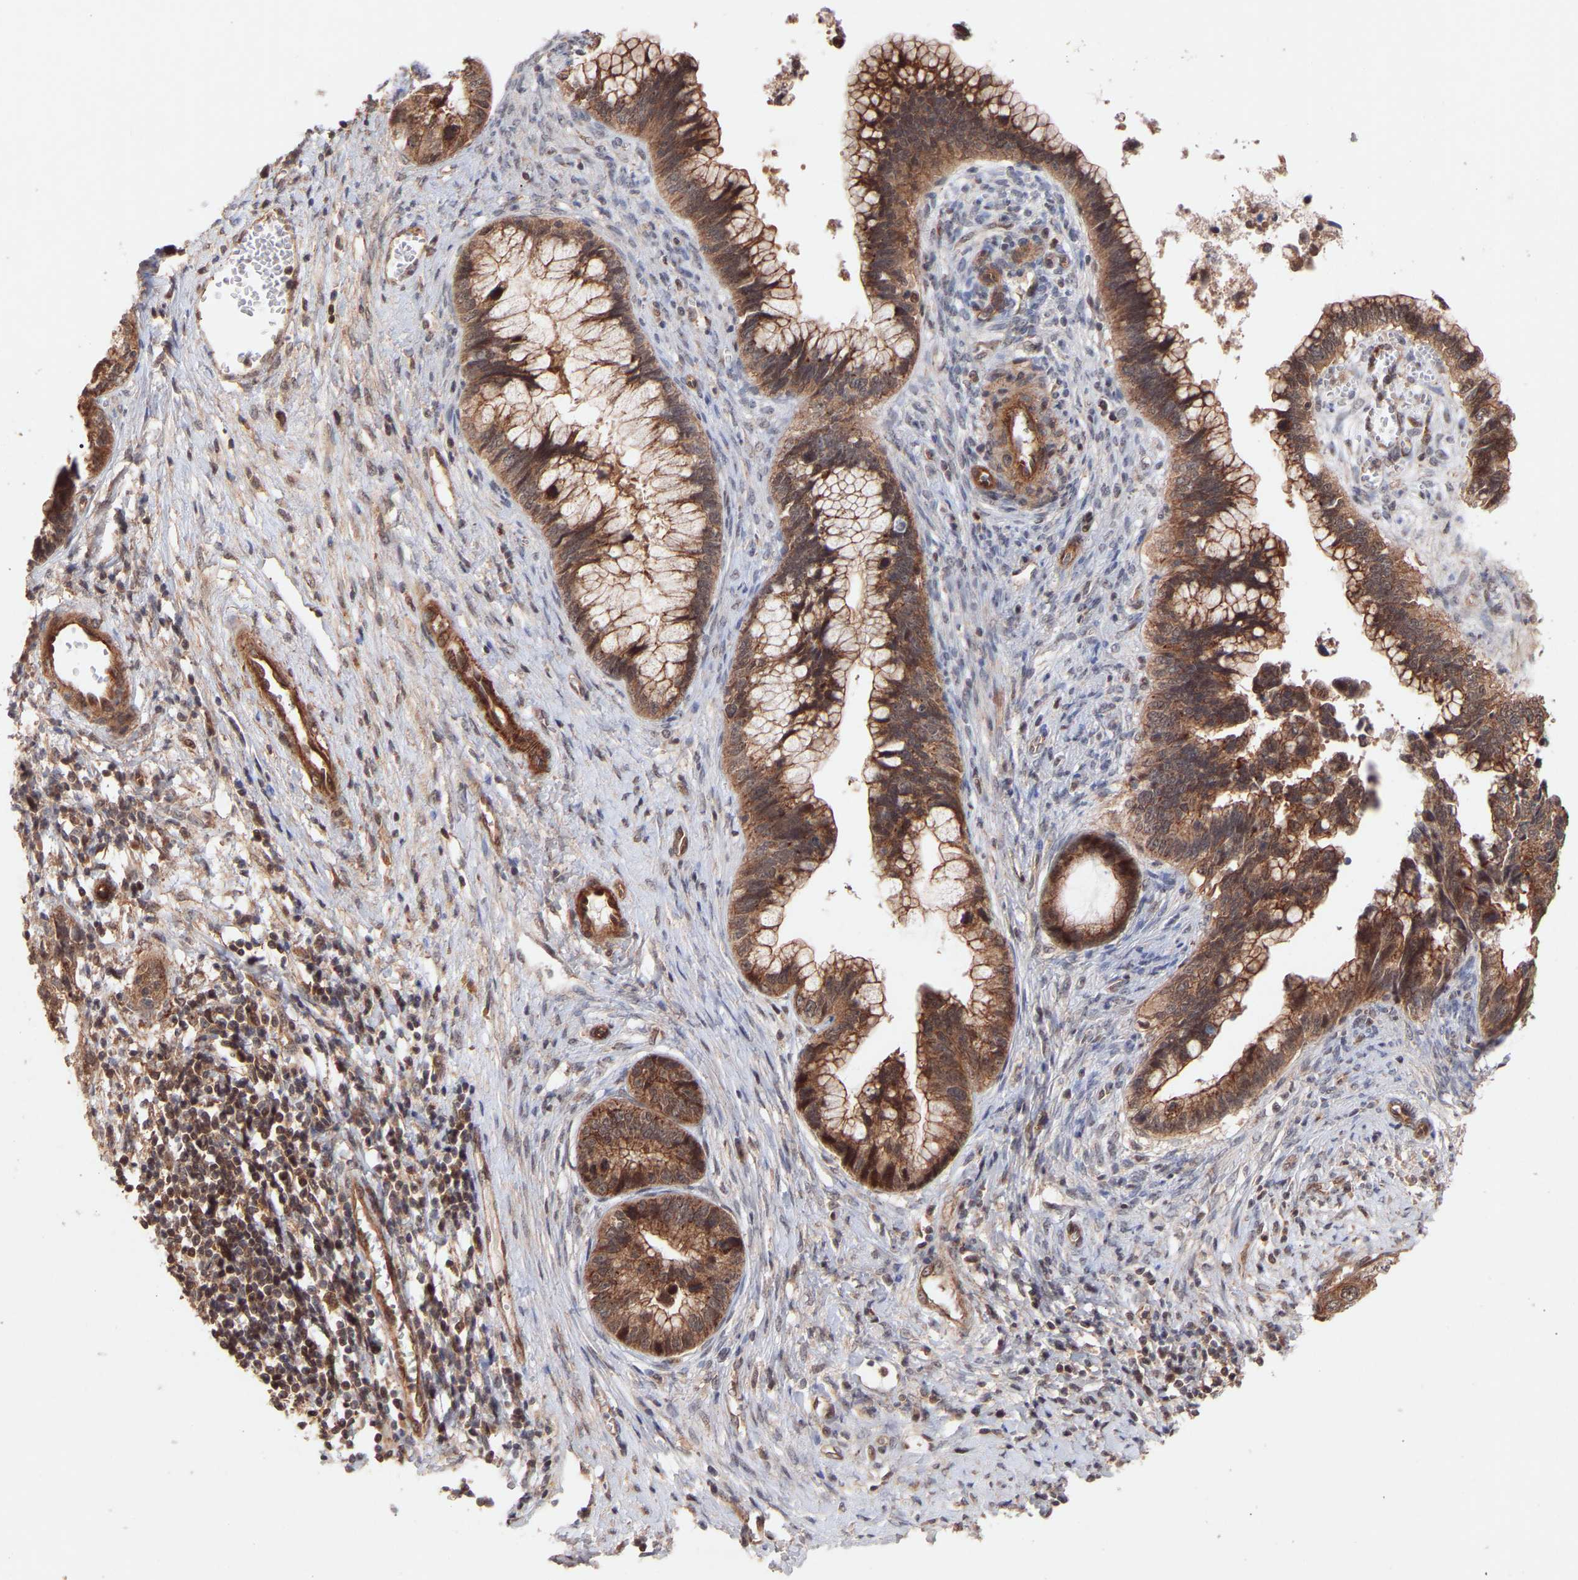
{"staining": {"intensity": "strong", "quantity": ">75%", "location": "cytoplasmic/membranous,nuclear"}, "tissue": "cervical cancer", "cell_type": "Tumor cells", "image_type": "cancer", "snomed": [{"axis": "morphology", "description": "Adenocarcinoma, NOS"}, {"axis": "topography", "description": "Cervix"}], "caption": "Immunohistochemical staining of cervical adenocarcinoma reveals strong cytoplasmic/membranous and nuclear protein expression in approximately >75% of tumor cells. The staining was performed using DAB (3,3'-diaminobenzidine) to visualize the protein expression in brown, while the nuclei were stained in blue with hematoxylin (Magnification: 20x).", "gene": "PDLIM5", "patient": {"sex": "female", "age": 44}}